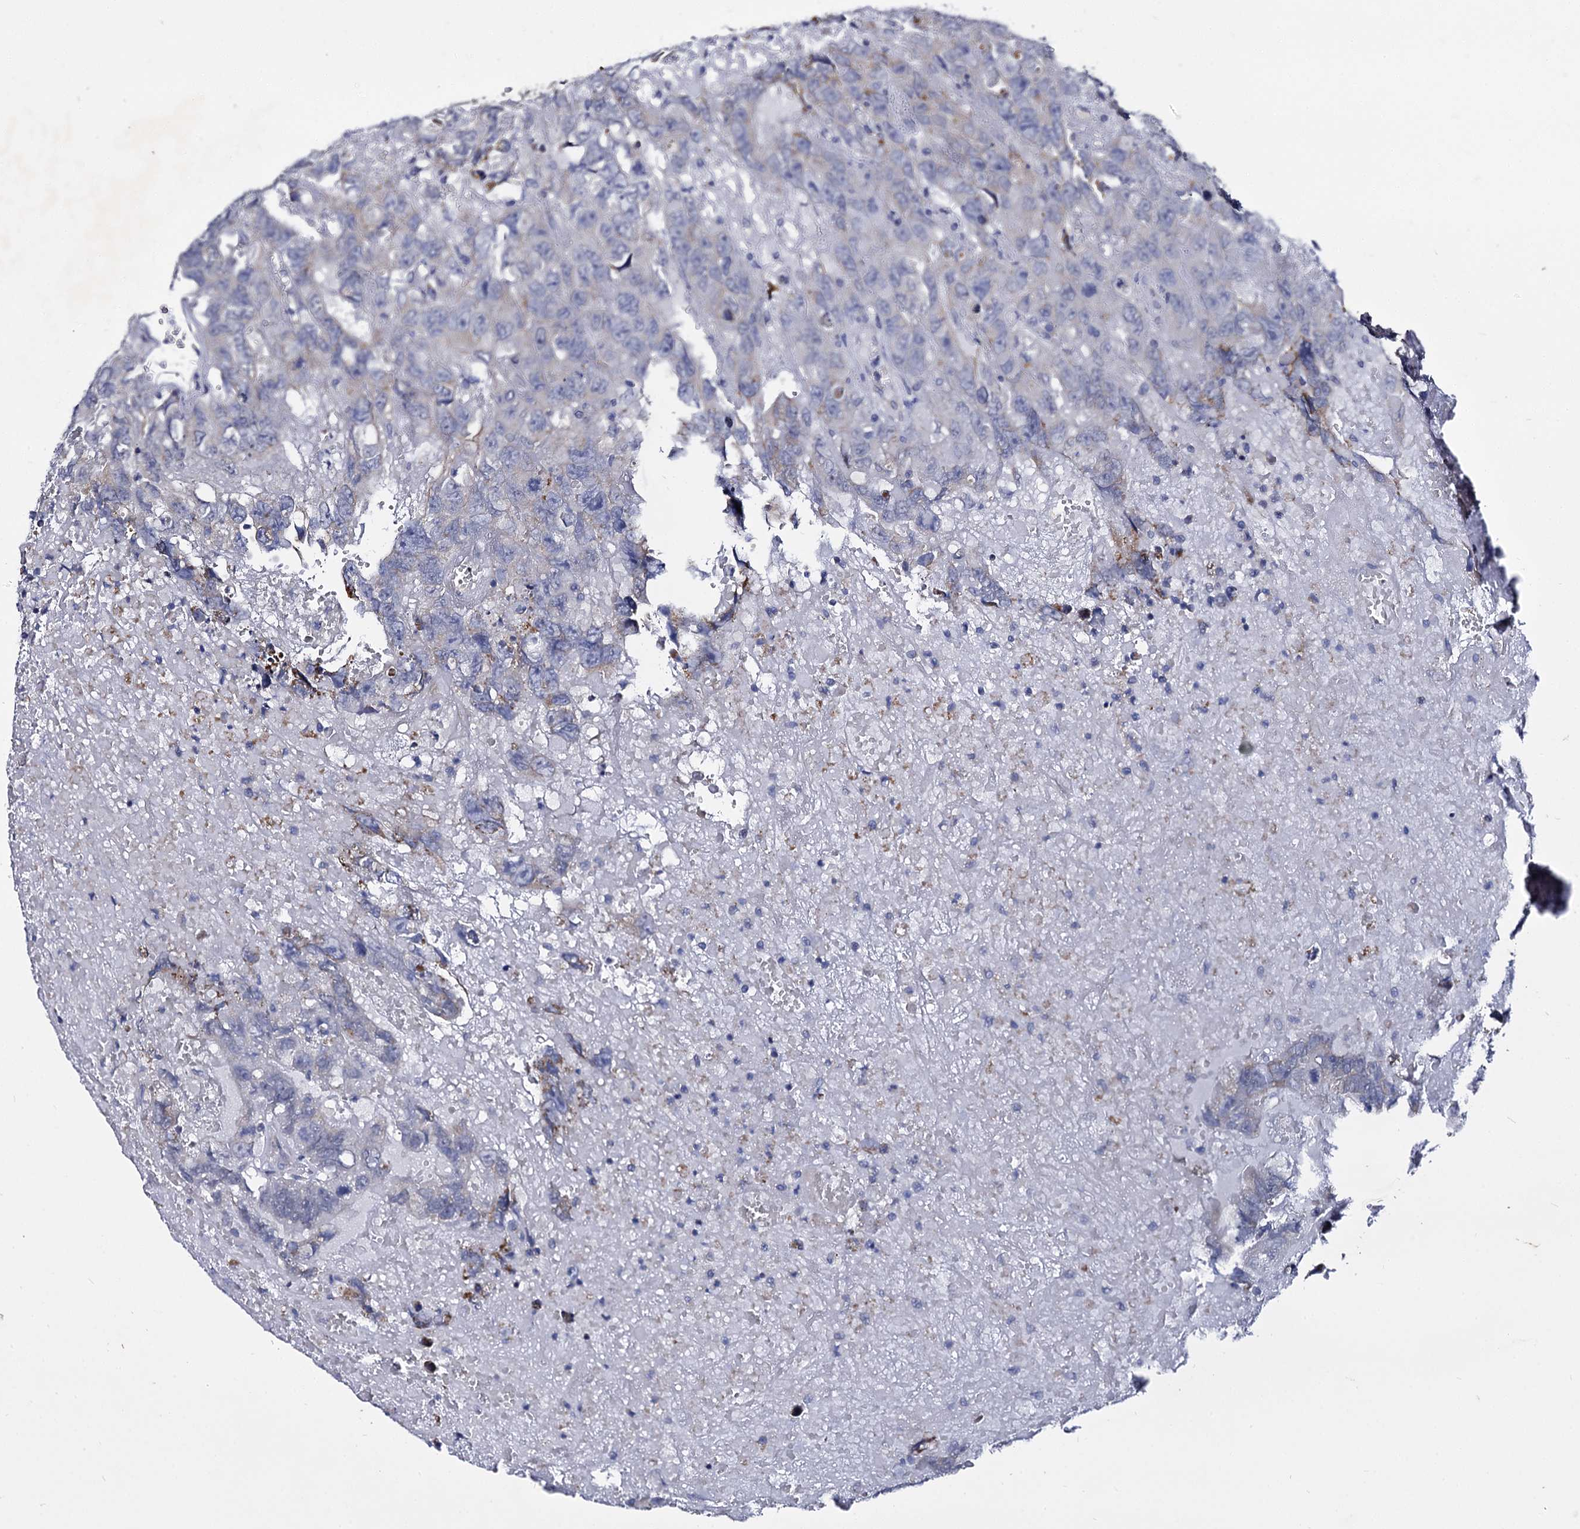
{"staining": {"intensity": "weak", "quantity": "<25%", "location": "cytoplasmic/membranous"}, "tissue": "testis cancer", "cell_type": "Tumor cells", "image_type": "cancer", "snomed": [{"axis": "morphology", "description": "Carcinoma, Embryonal, NOS"}, {"axis": "topography", "description": "Testis"}], "caption": "This is an immunohistochemistry photomicrograph of testis cancer. There is no positivity in tumor cells.", "gene": "PANX2", "patient": {"sex": "male", "age": 45}}